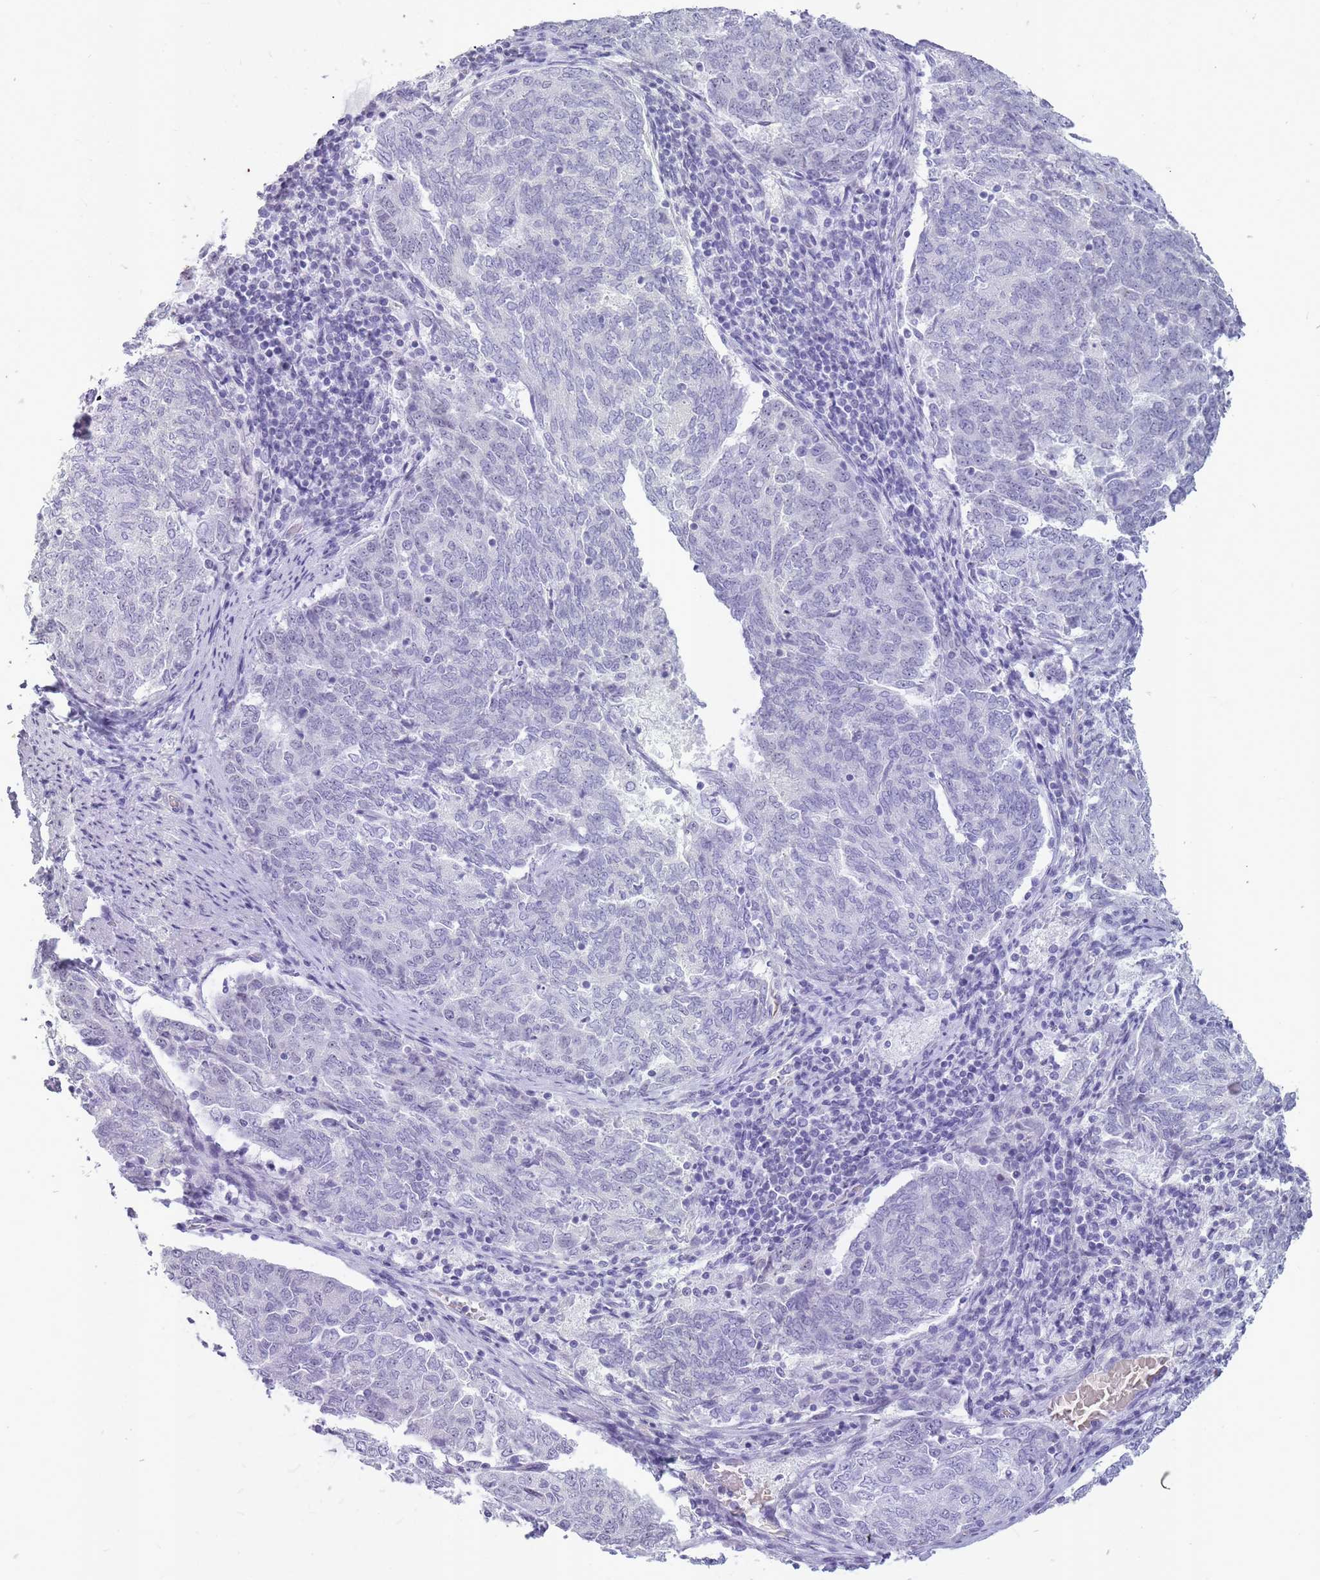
{"staining": {"intensity": "negative", "quantity": "none", "location": "none"}, "tissue": "endometrial cancer", "cell_type": "Tumor cells", "image_type": "cancer", "snomed": [{"axis": "morphology", "description": "Adenocarcinoma, NOS"}, {"axis": "topography", "description": "Endometrium"}], "caption": "High power microscopy photomicrograph of an IHC image of endometrial adenocarcinoma, revealing no significant positivity in tumor cells.", "gene": "INS", "patient": {"sex": "female", "age": 80}}